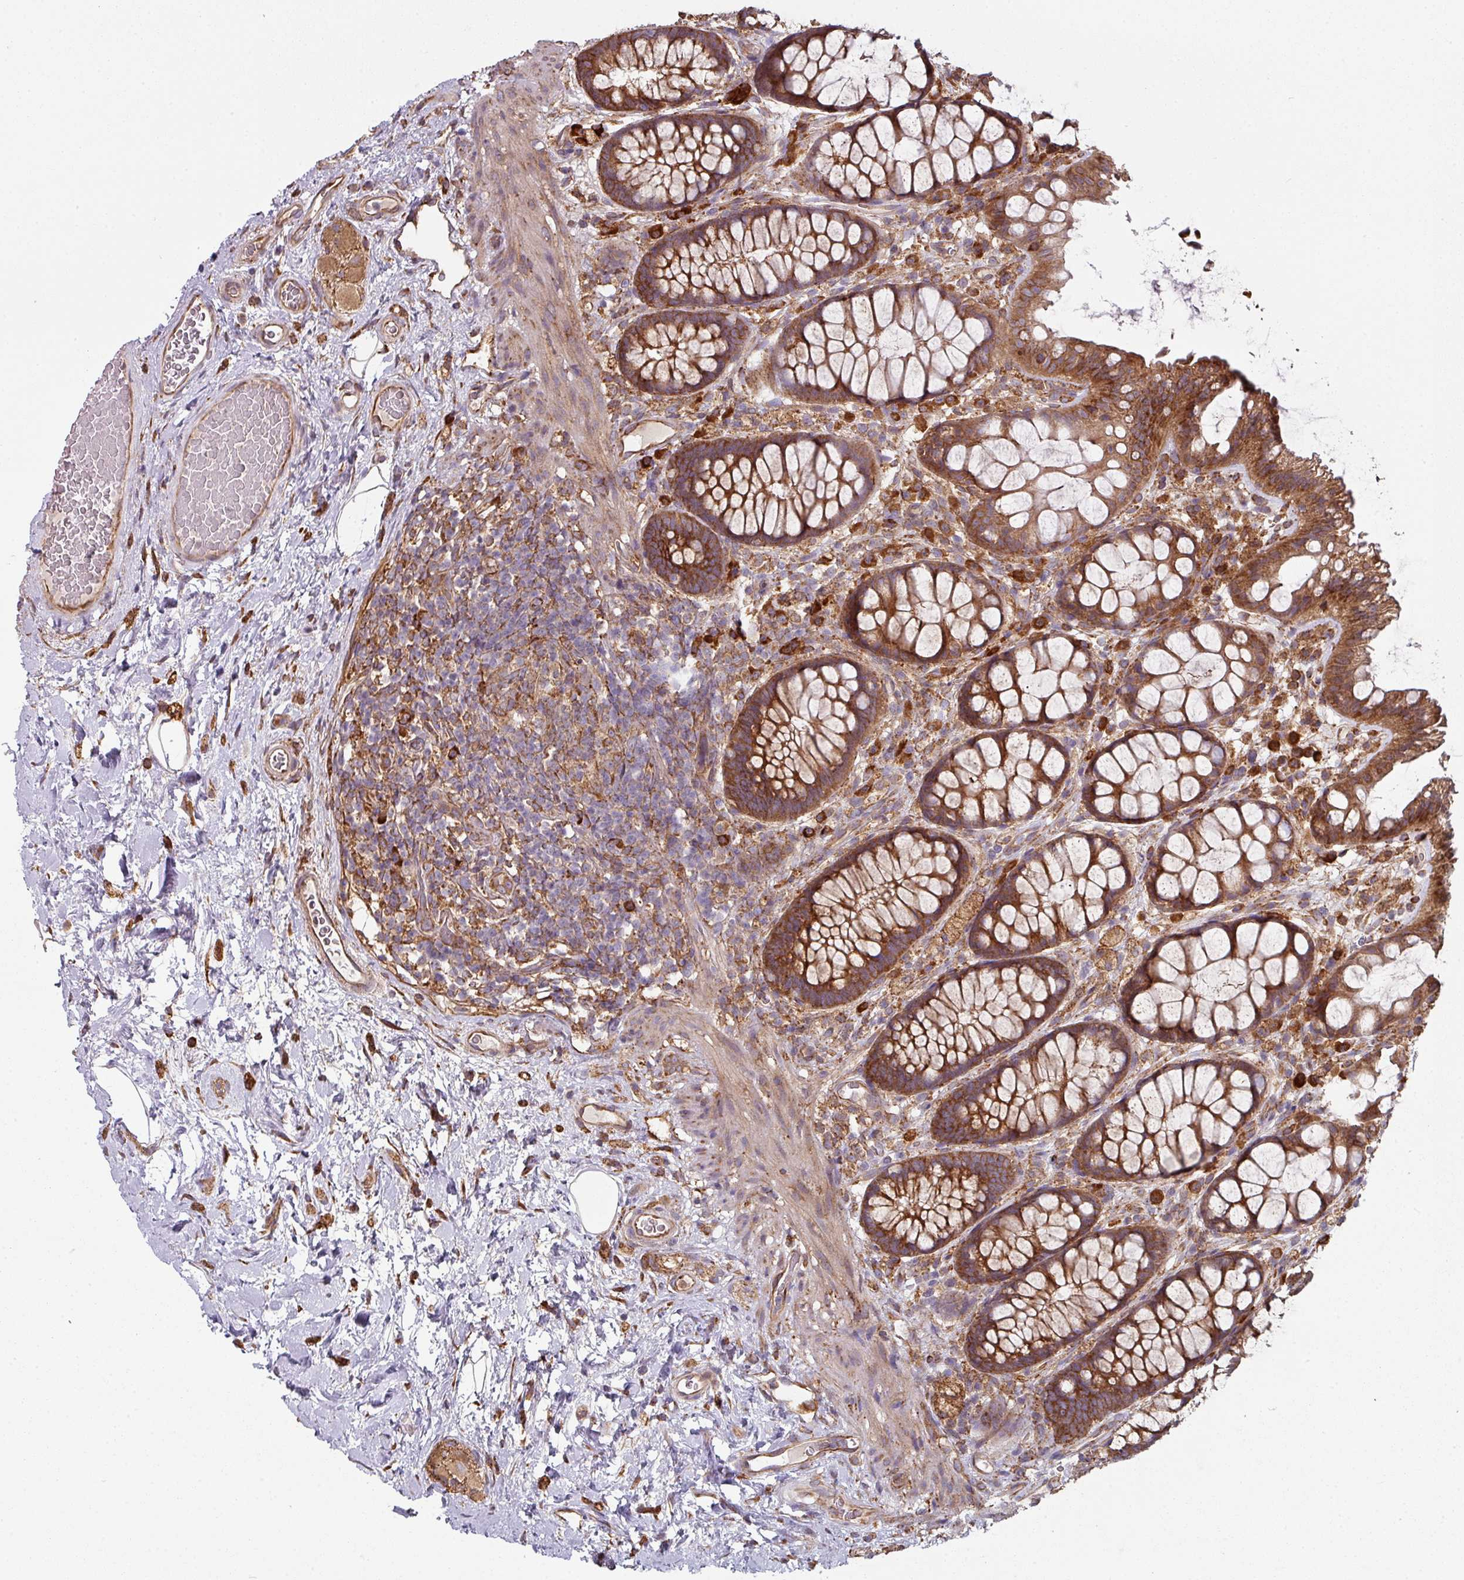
{"staining": {"intensity": "moderate", "quantity": ">75%", "location": "cytoplasmic/membranous"}, "tissue": "rectum", "cell_type": "Glandular cells", "image_type": "normal", "snomed": [{"axis": "morphology", "description": "Normal tissue, NOS"}, {"axis": "topography", "description": "Rectum"}], "caption": "Moderate cytoplasmic/membranous staining for a protein is identified in about >75% of glandular cells of unremarkable rectum using IHC.", "gene": "FAT4", "patient": {"sex": "female", "age": 67}}